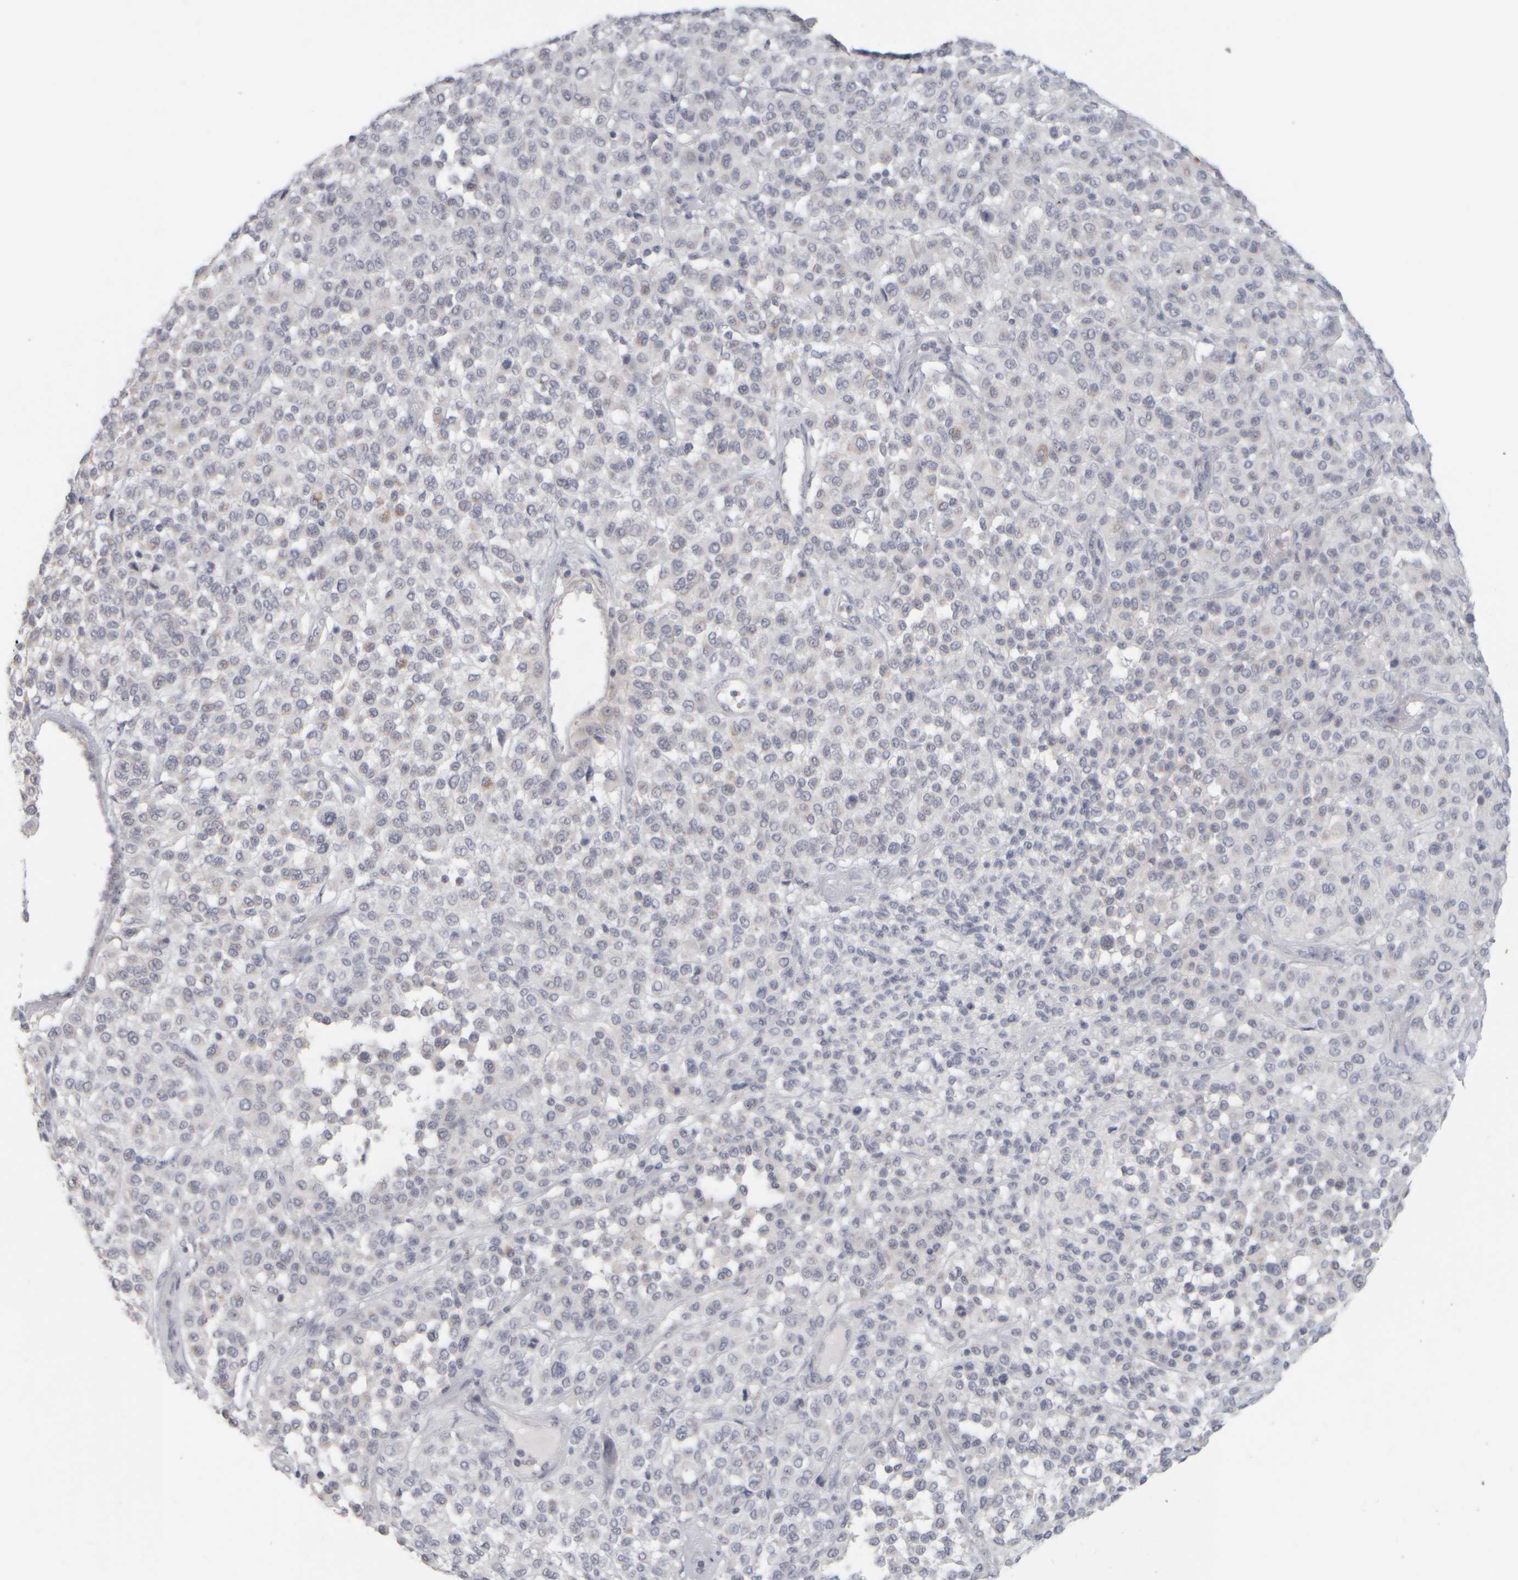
{"staining": {"intensity": "negative", "quantity": "none", "location": "none"}, "tissue": "melanoma", "cell_type": "Tumor cells", "image_type": "cancer", "snomed": [{"axis": "morphology", "description": "Malignant melanoma, Metastatic site"}, {"axis": "topography", "description": "Pancreas"}], "caption": "A photomicrograph of melanoma stained for a protein shows no brown staining in tumor cells.", "gene": "DCXR", "patient": {"sex": "female", "age": 30}}